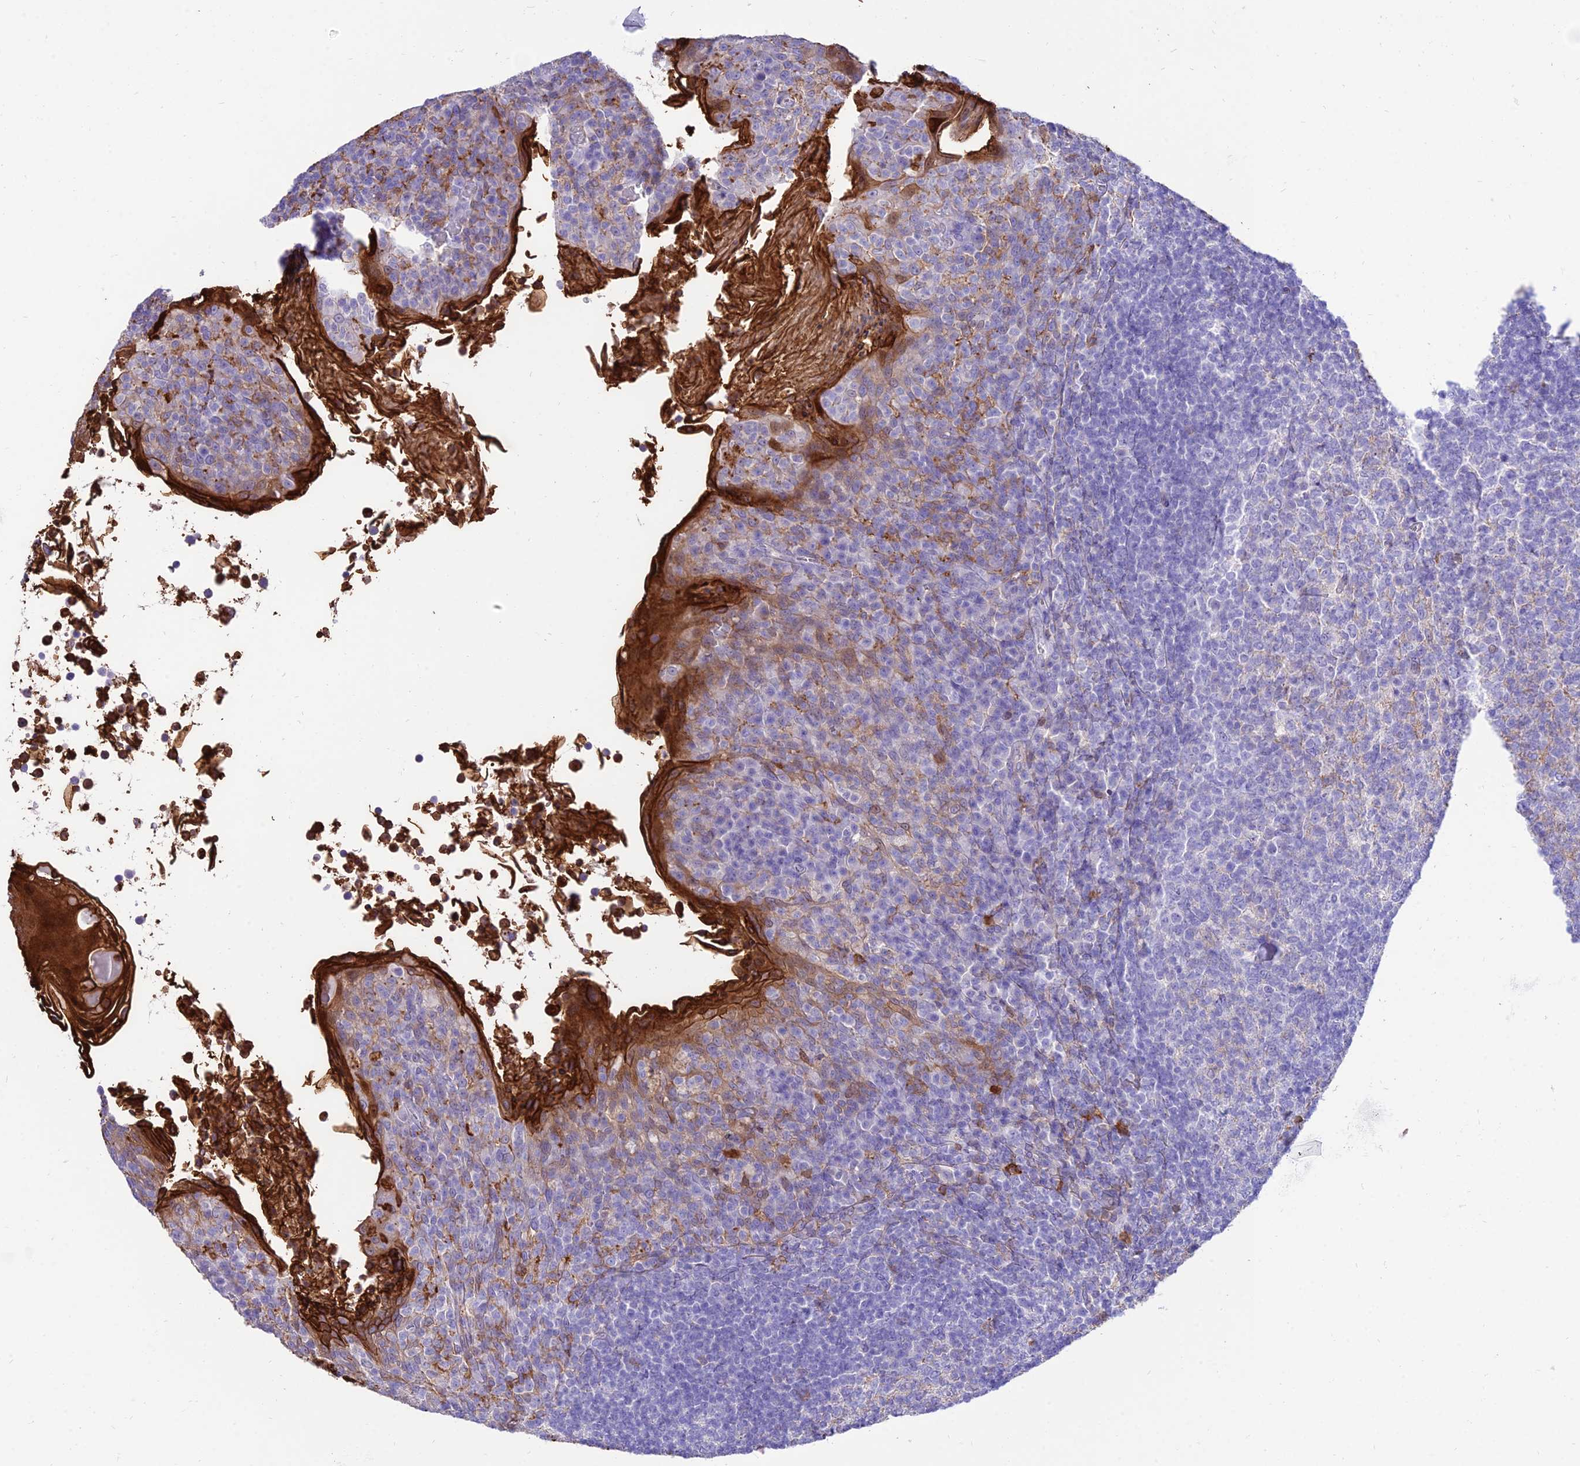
{"staining": {"intensity": "negative", "quantity": "none", "location": "none"}, "tissue": "tonsil", "cell_type": "Germinal center cells", "image_type": "normal", "snomed": [{"axis": "morphology", "description": "Normal tissue, NOS"}, {"axis": "topography", "description": "Tonsil"}], "caption": "This is an immunohistochemistry (IHC) histopathology image of normal tonsil. There is no staining in germinal center cells.", "gene": "SREK1IP1", "patient": {"sex": "female", "age": 10}}